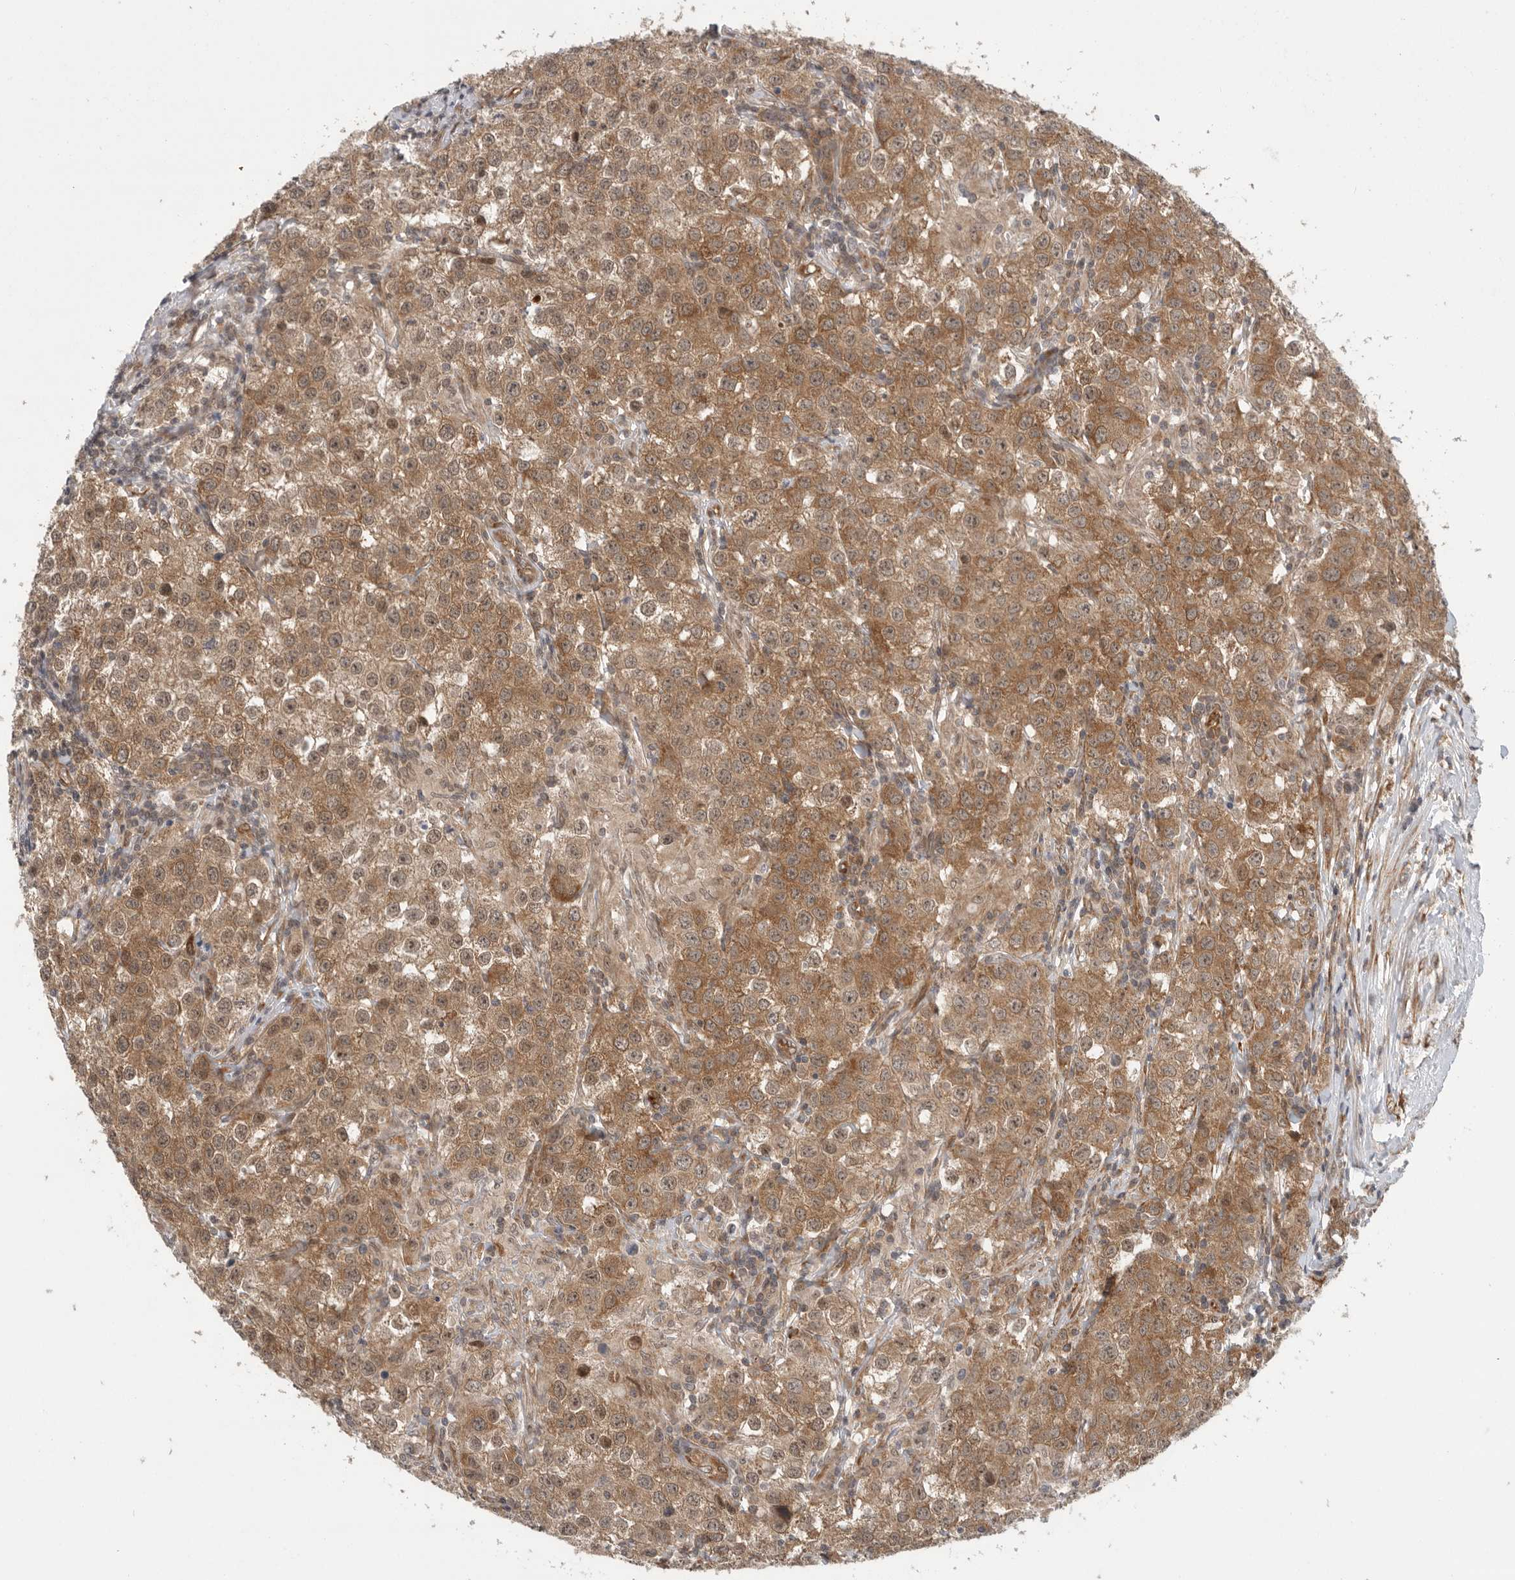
{"staining": {"intensity": "moderate", "quantity": ">75%", "location": "cytoplasmic/membranous,nuclear"}, "tissue": "testis cancer", "cell_type": "Tumor cells", "image_type": "cancer", "snomed": [{"axis": "morphology", "description": "Seminoma, NOS"}, {"axis": "morphology", "description": "Carcinoma, Embryonal, NOS"}, {"axis": "topography", "description": "Testis"}], "caption": "High-magnification brightfield microscopy of testis cancer (embryonal carcinoma) stained with DAB (3,3'-diaminobenzidine) (brown) and counterstained with hematoxylin (blue). tumor cells exhibit moderate cytoplasmic/membranous and nuclear positivity is seen in about>75% of cells.", "gene": "VPS50", "patient": {"sex": "male", "age": 43}}